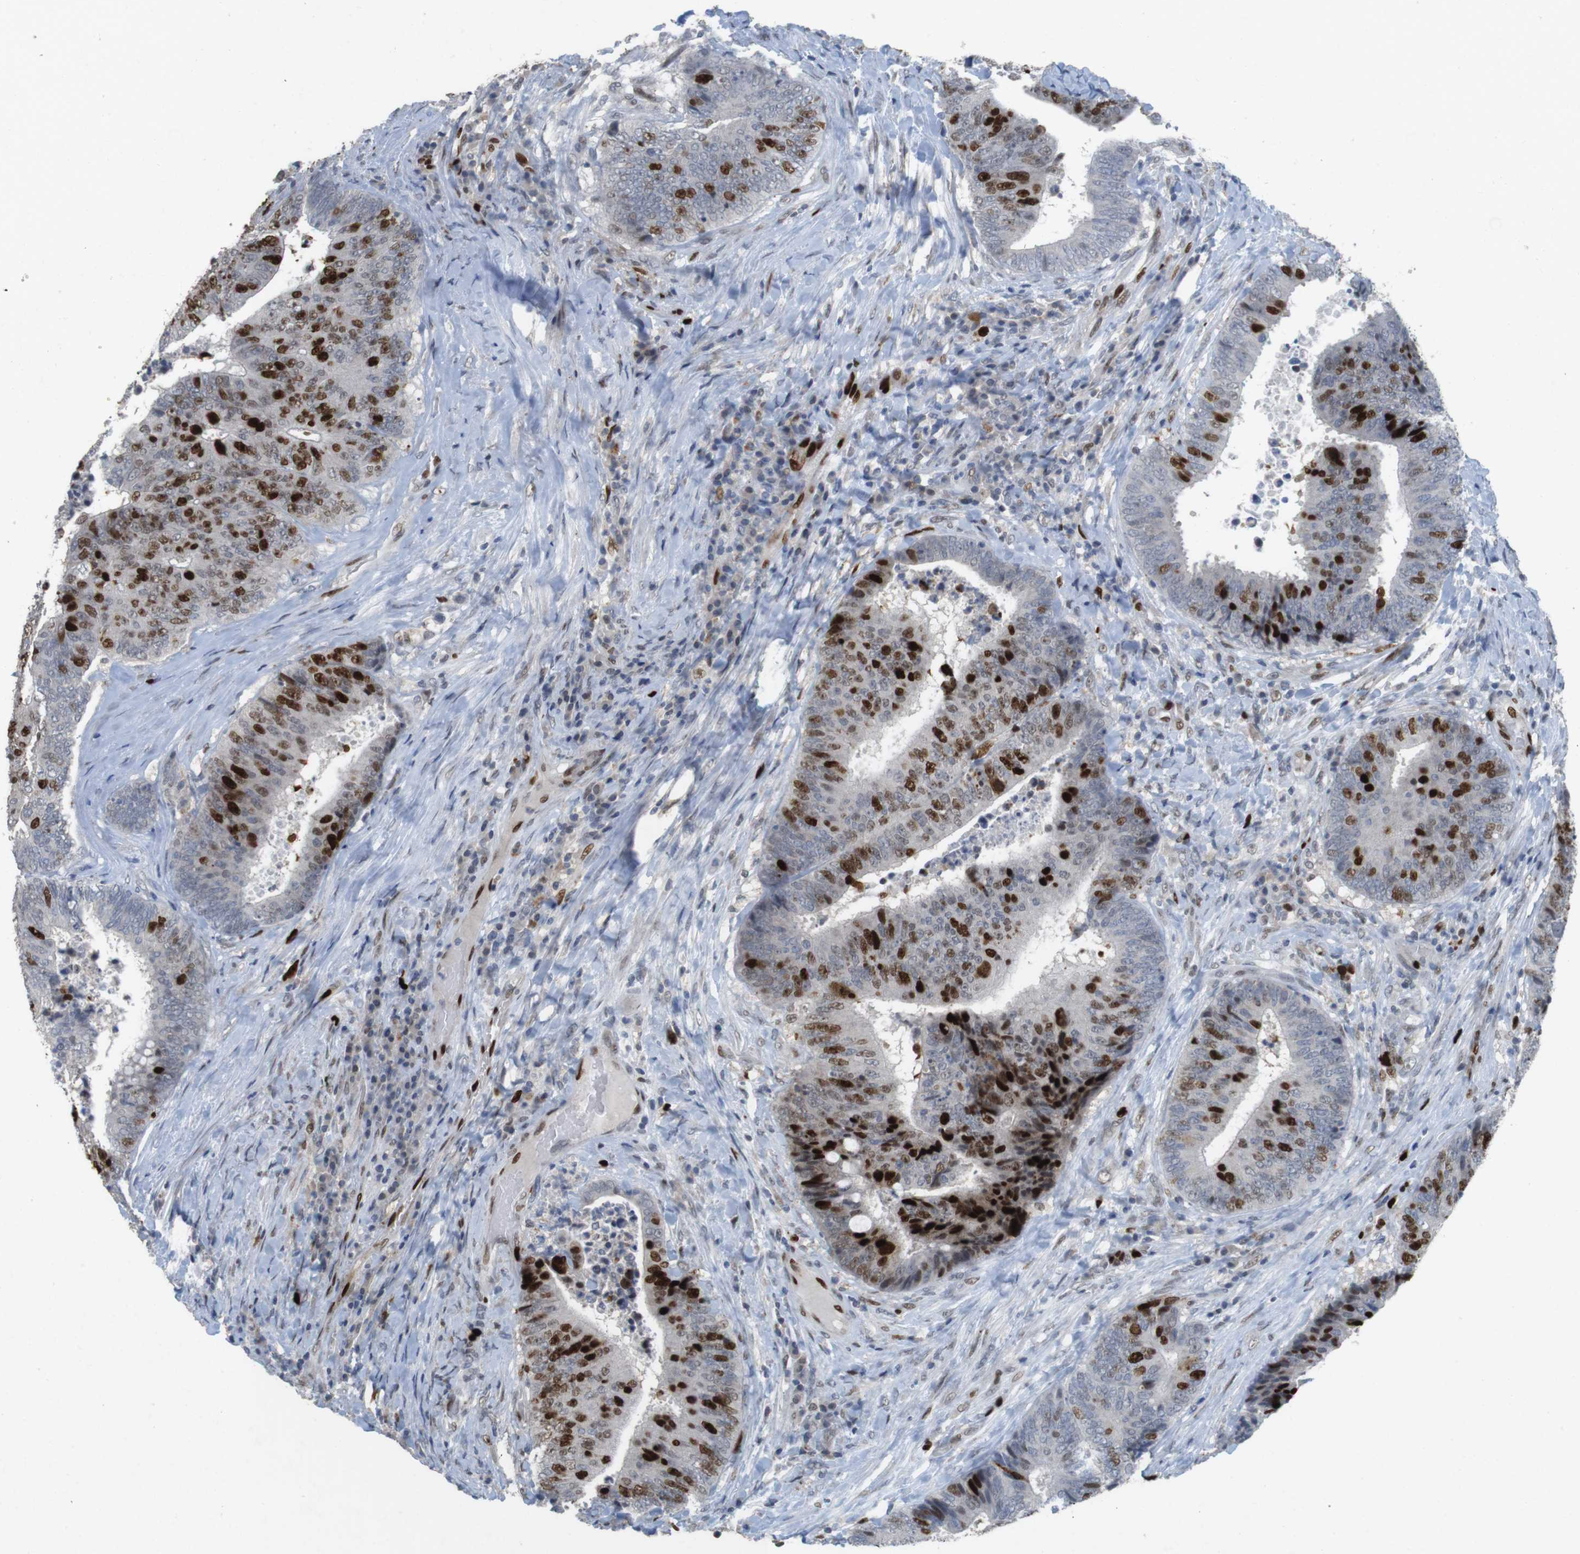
{"staining": {"intensity": "strong", "quantity": "25%-75%", "location": "nuclear"}, "tissue": "colorectal cancer", "cell_type": "Tumor cells", "image_type": "cancer", "snomed": [{"axis": "morphology", "description": "Adenocarcinoma, NOS"}, {"axis": "topography", "description": "Rectum"}], "caption": "Approximately 25%-75% of tumor cells in colorectal cancer reveal strong nuclear protein staining as visualized by brown immunohistochemical staining.", "gene": "KPNA2", "patient": {"sex": "male", "age": 72}}